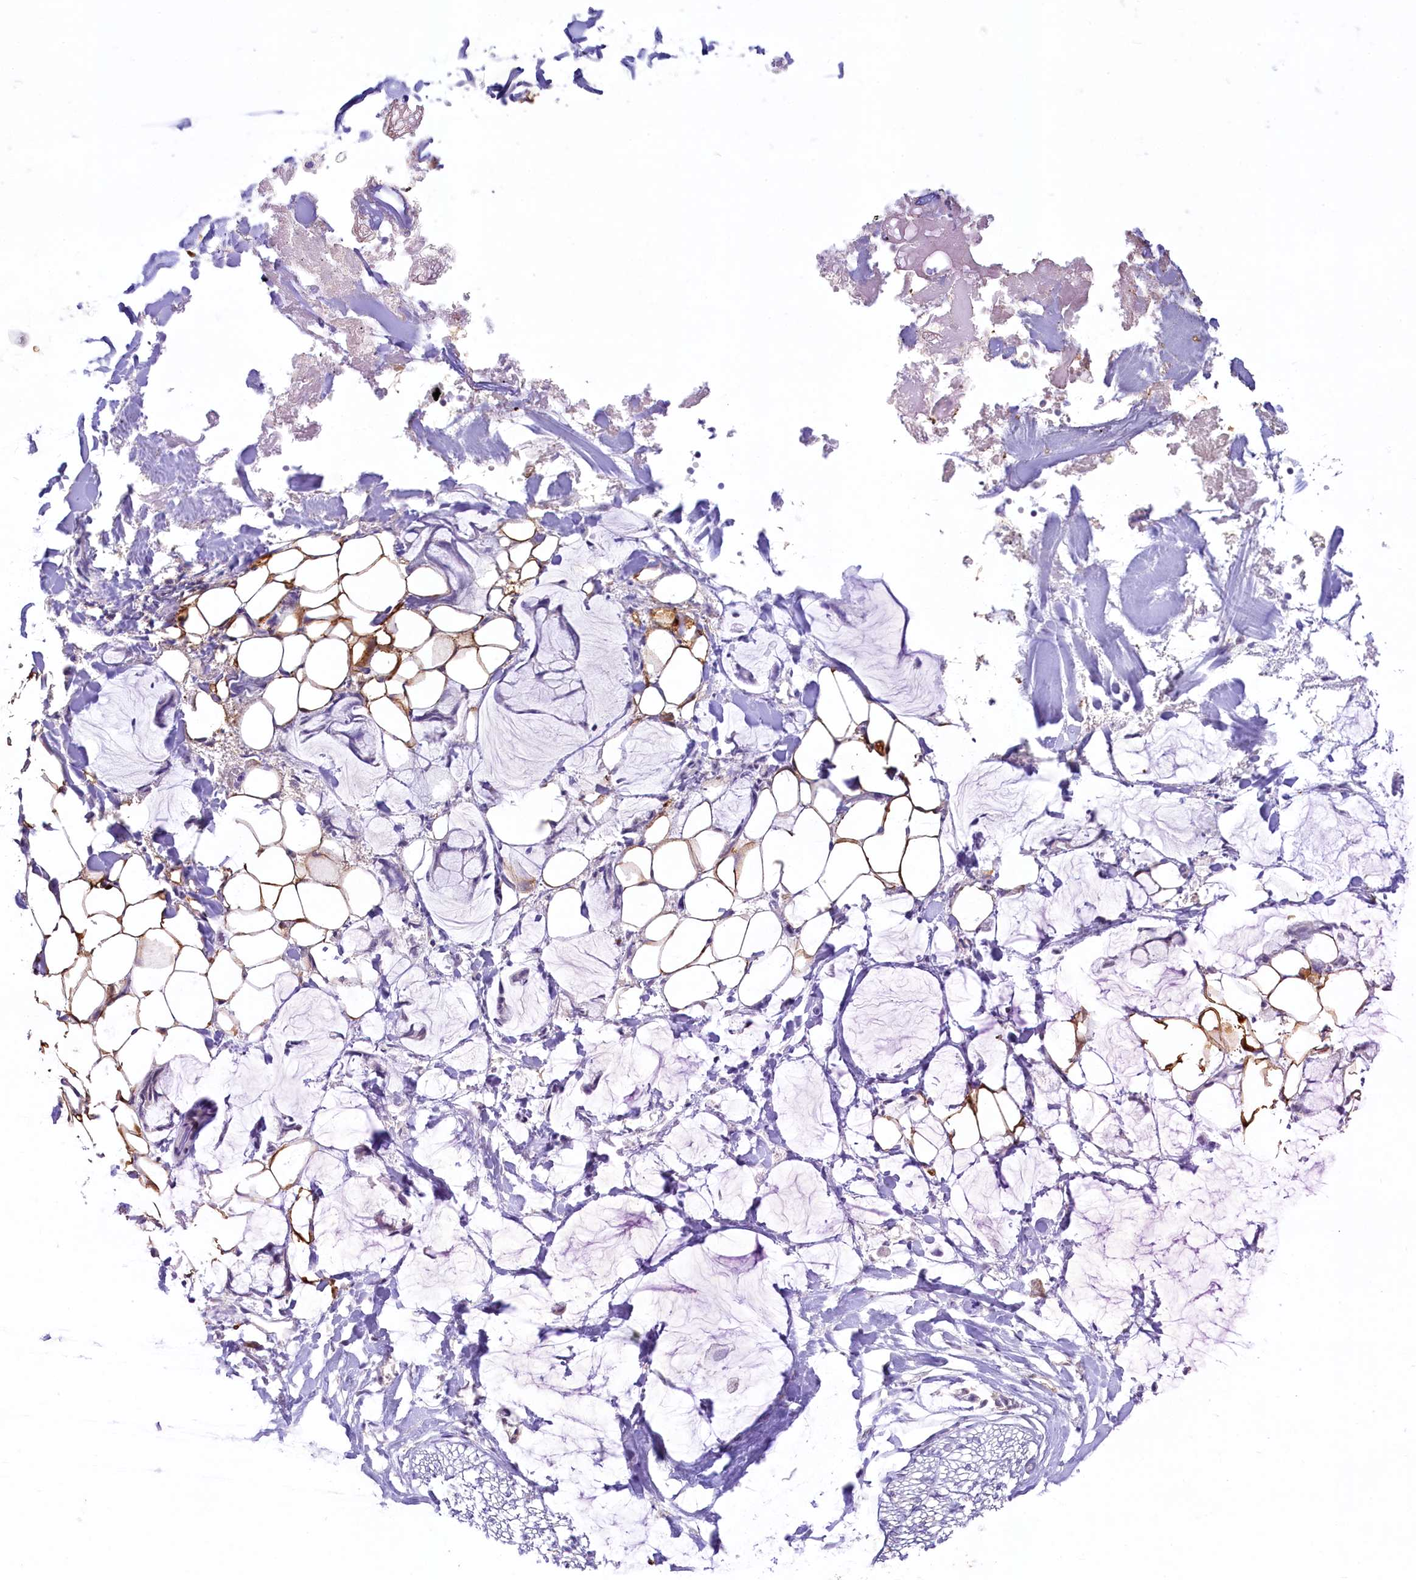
{"staining": {"intensity": "strong", "quantity": "25%-75%", "location": "cytoplasmic/membranous"}, "tissue": "adipose tissue", "cell_type": "Adipocytes", "image_type": "normal", "snomed": [{"axis": "morphology", "description": "Normal tissue, NOS"}, {"axis": "morphology", "description": "Adenocarcinoma, NOS"}, {"axis": "topography", "description": "Colon"}, {"axis": "topography", "description": "Peripheral nerve tissue"}], "caption": "High-magnification brightfield microscopy of unremarkable adipose tissue stained with DAB (brown) and counterstained with hematoxylin (blue). adipocytes exhibit strong cytoplasmic/membranous expression is seen in about25%-75% of cells.", "gene": "ANKS3", "patient": {"sex": "male", "age": 14}}